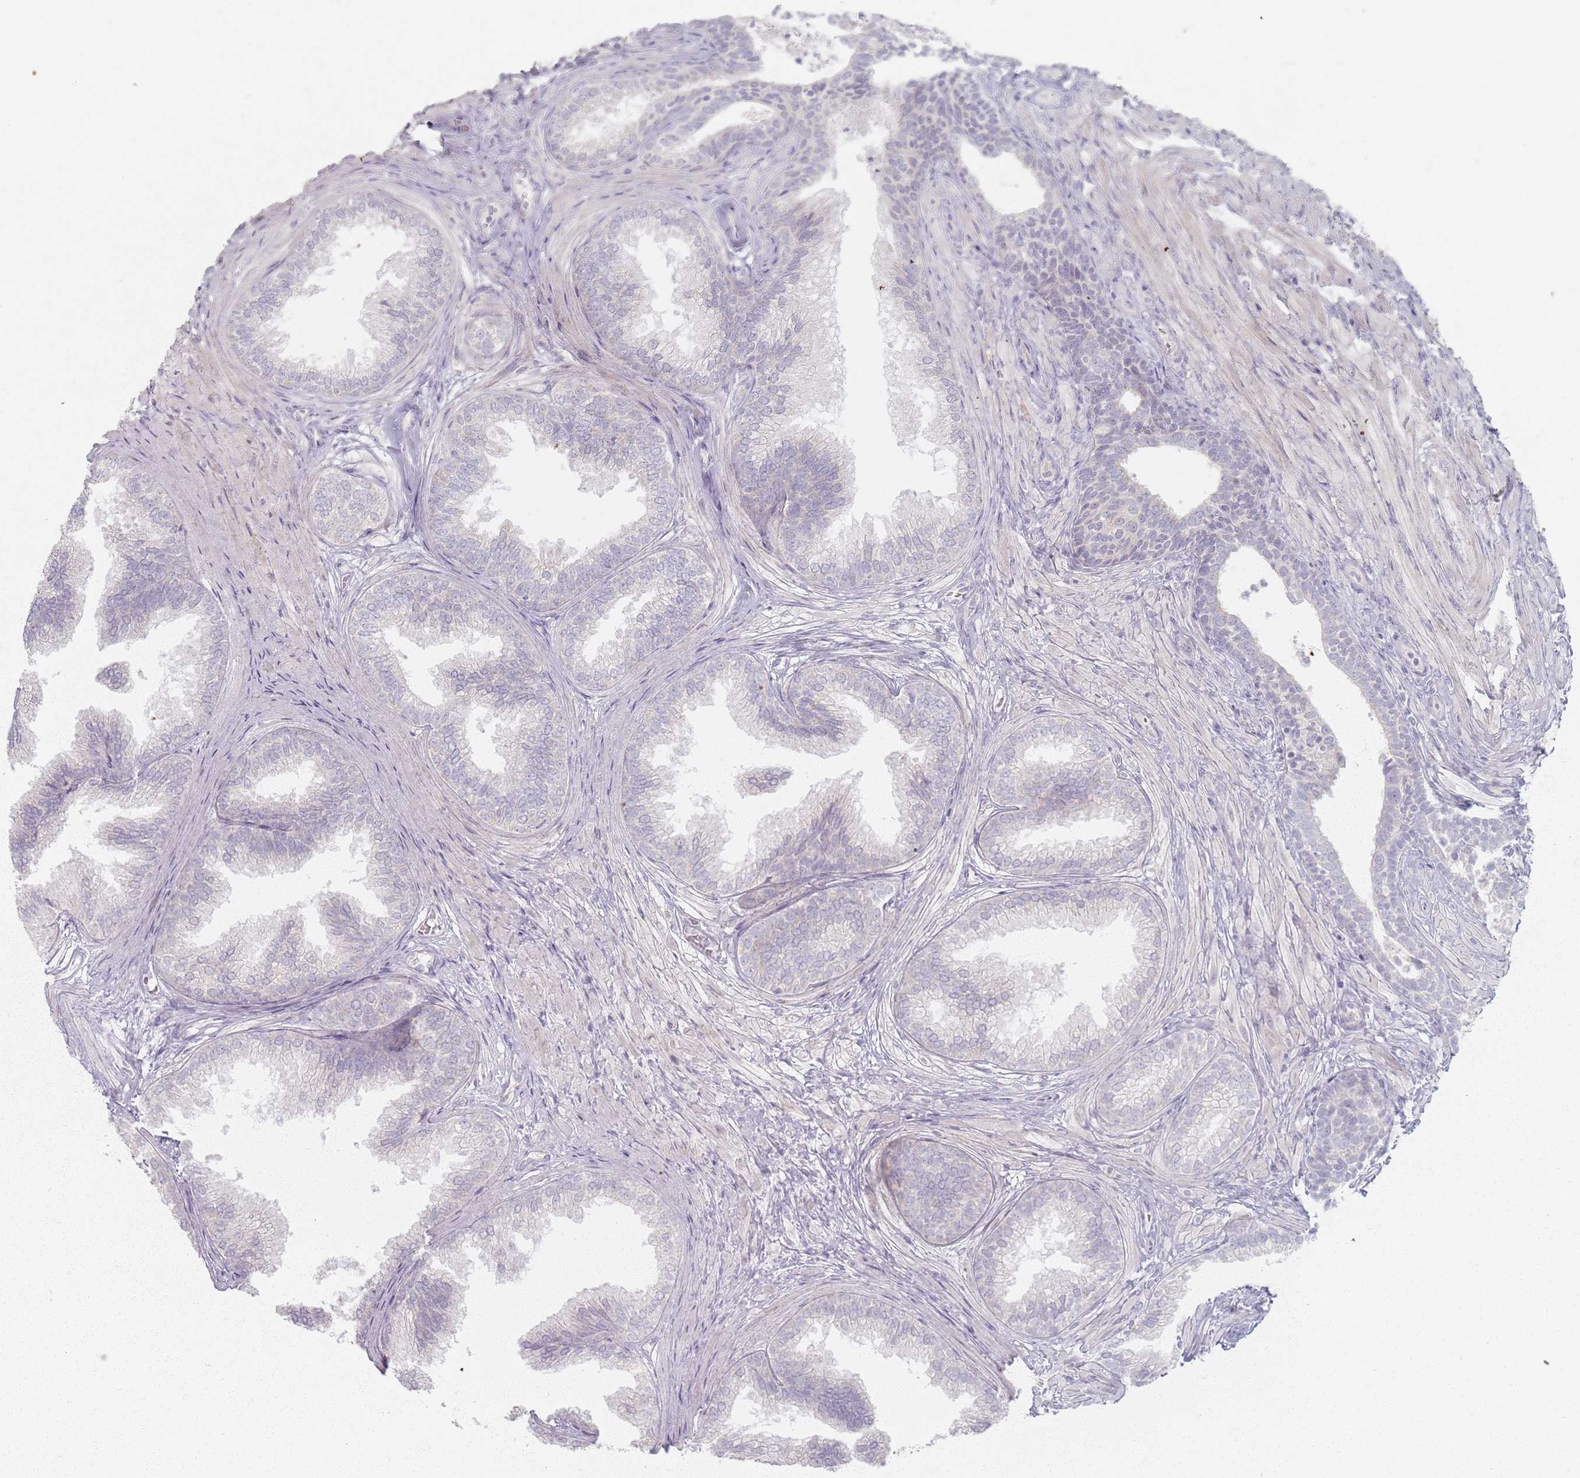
{"staining": {"intensity": "weak", "quantity": "<25%", "location": "cytoplasmic/membranous"}, "tissue": "prostate", "cell_type": "Glandular cells", "image_type": "normal", "snomed": [{"axis": "morphology", "description": "Normal tissue, NOS"}, {"axis": "topography", "description": "Prostate"}], "caption": "An IHC photomicrograph of benign prostate is shown. There is no staining in glandular cells of prostate.", "gene": "PKD2L2", "patient": {"sex": "male", "age": 76}}